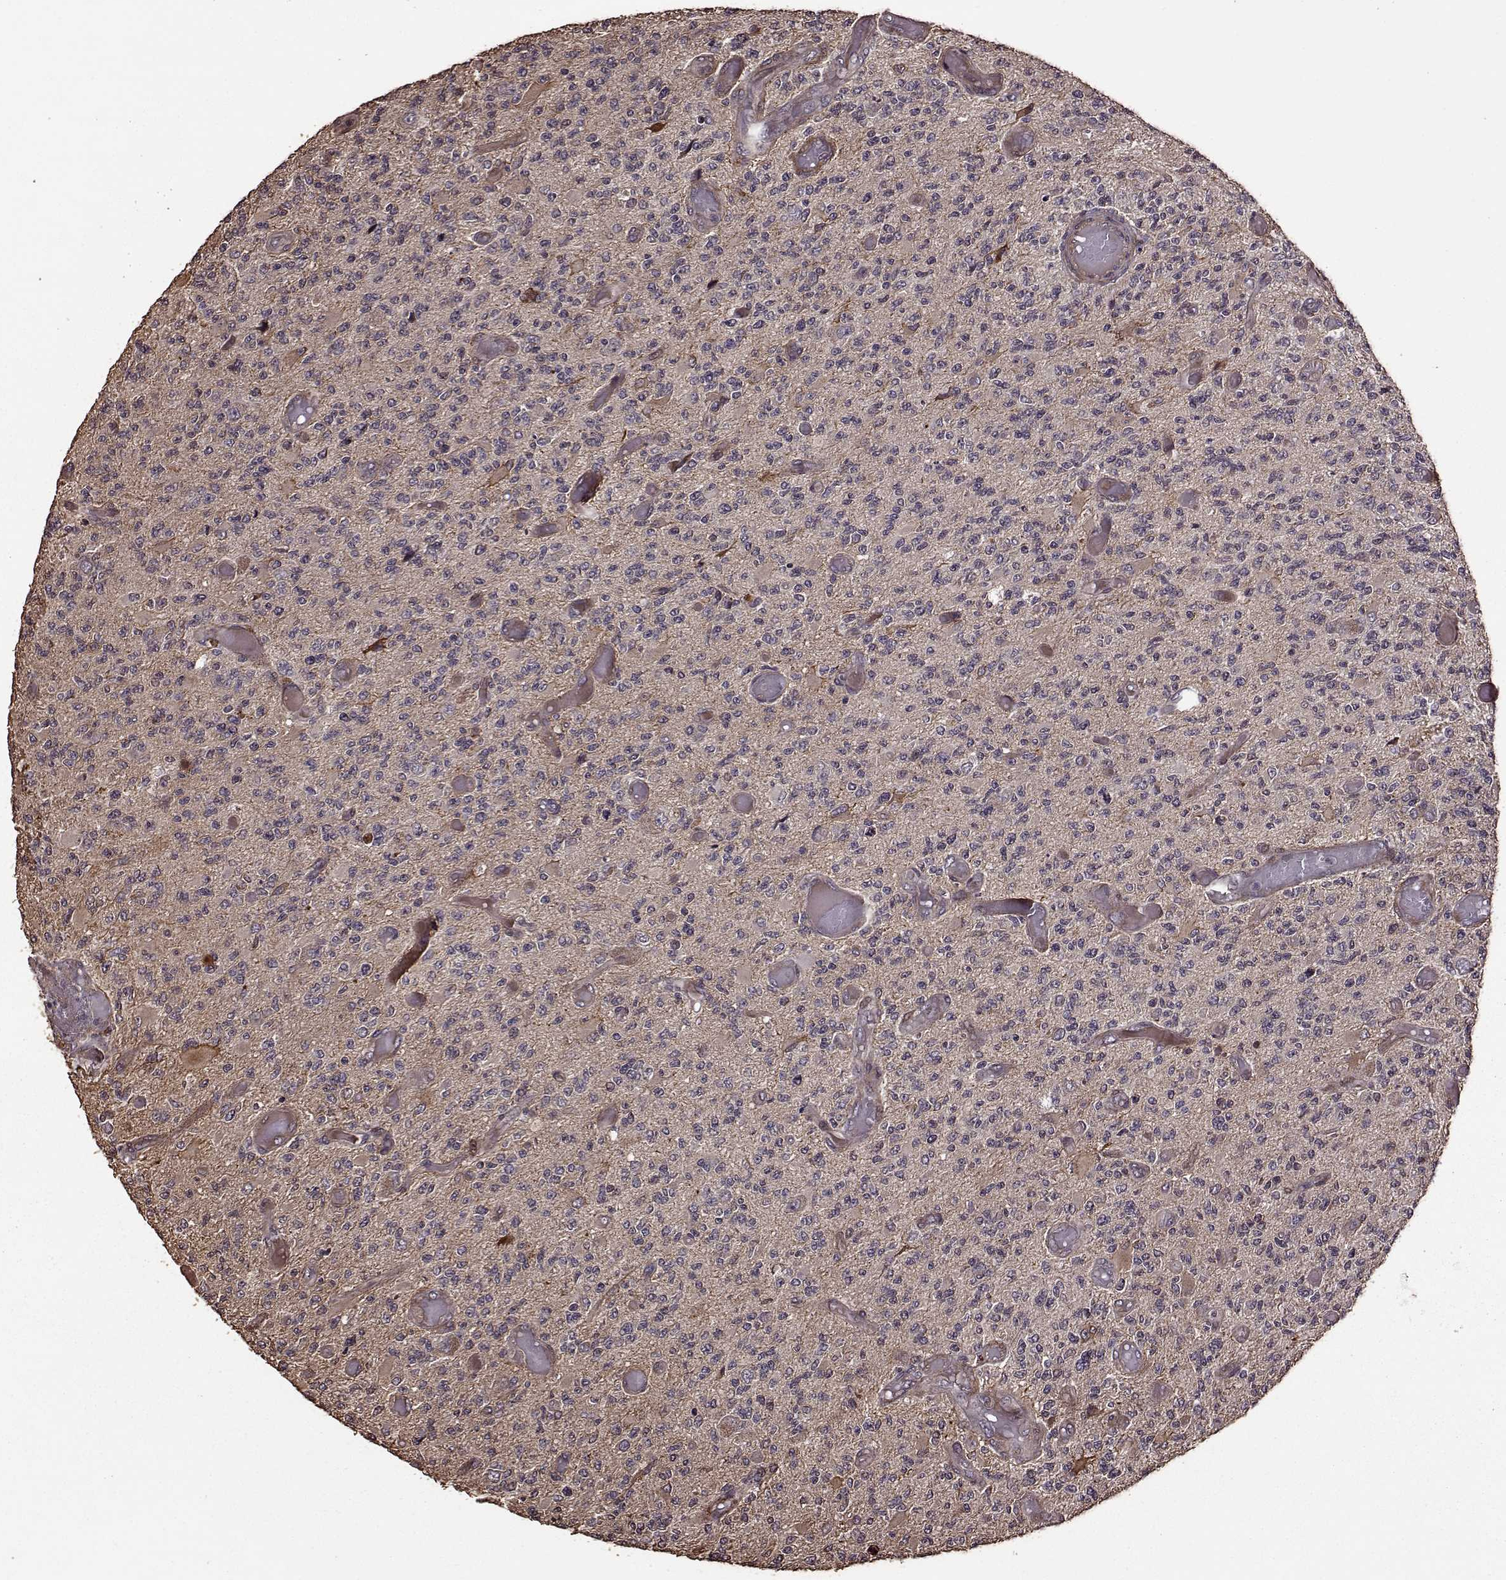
{"staining": {"intensity": "negative", "quantity": "none", "location": "none"}, "tissue": "glioma", "cell_type": "Tumor cells", "image_type": "cancer", "snomed": [{"axis": "morphology", "description": "Glioma, malignant, High grade"}, {"axis": "topography", "description": "Brain"}], "caption": "High magnification brightfield microscopy of malignant high-grade glioma stained with DAB (brown) and counterstained with hematoxylin (blue): tumor cells show no significant staining.", "gene": "FBXW11", "patient": {"sex": "female", "age": 63}}